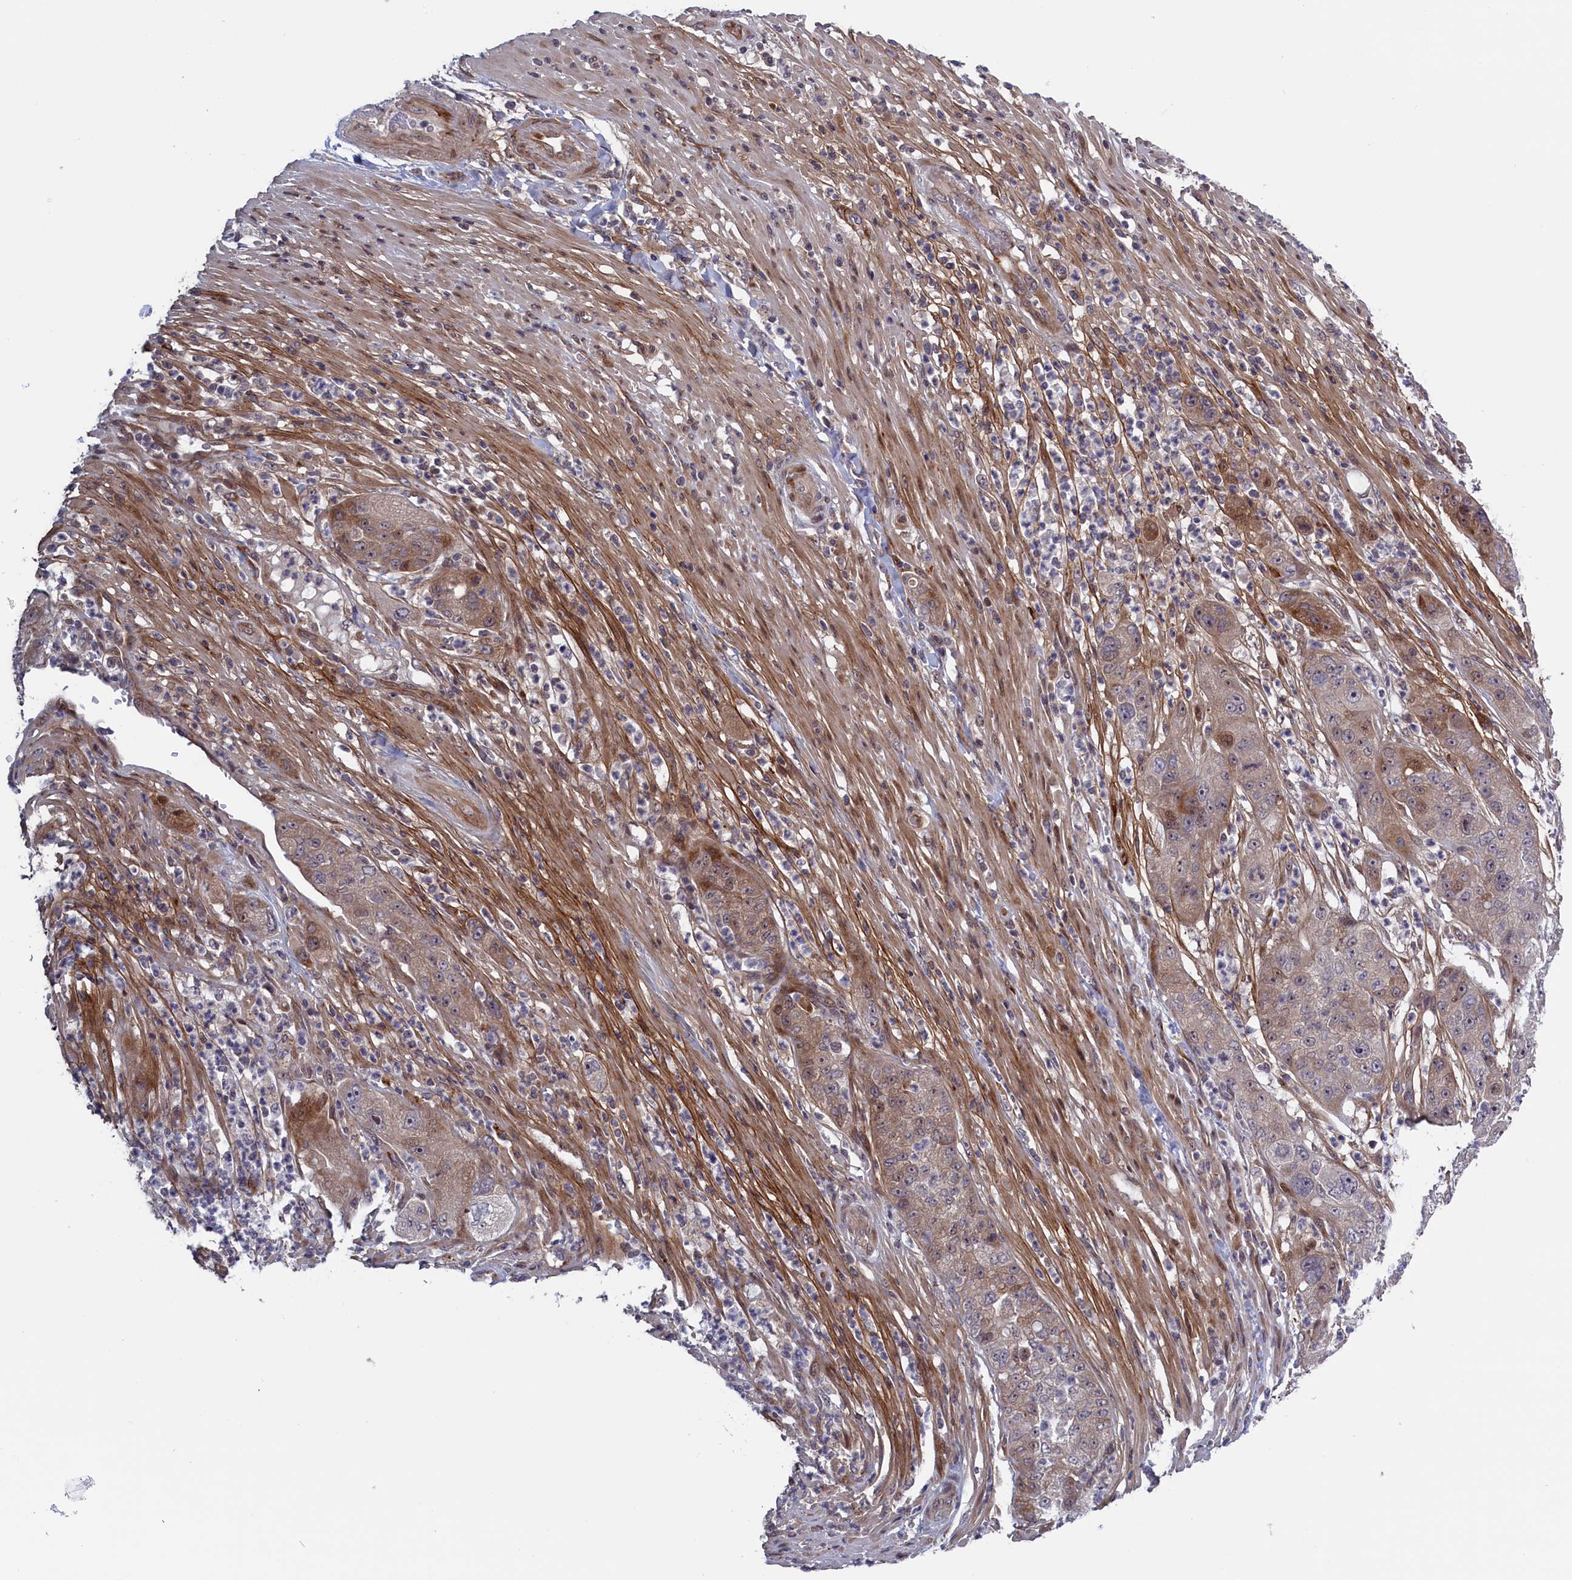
{"staining": {"intensity": "moderate", "quantity": "<25%", "location": "cytoplasmic/membranous,nuclear"}, "tissue": "pancreatic cancer", "cell_type": "Tumor cells", "image_type": "cancer", "snomed": [{"axis": "morphology", "description": "Adenocarcinoma, NOS"}, {"axis": "topography", "description": "Pancreas"}], "caption": "This photomicrograph exhibits pancreatic cancer stained with immunohistochemistry to label a protein in brown. The cytoplasmic/membranous and nuclear of tumor cells show moderate positivity for the protein. Nuclei are counter-stained blue.", "gene": "LSG1", "patient": {"sex": "female", "age": 78}}